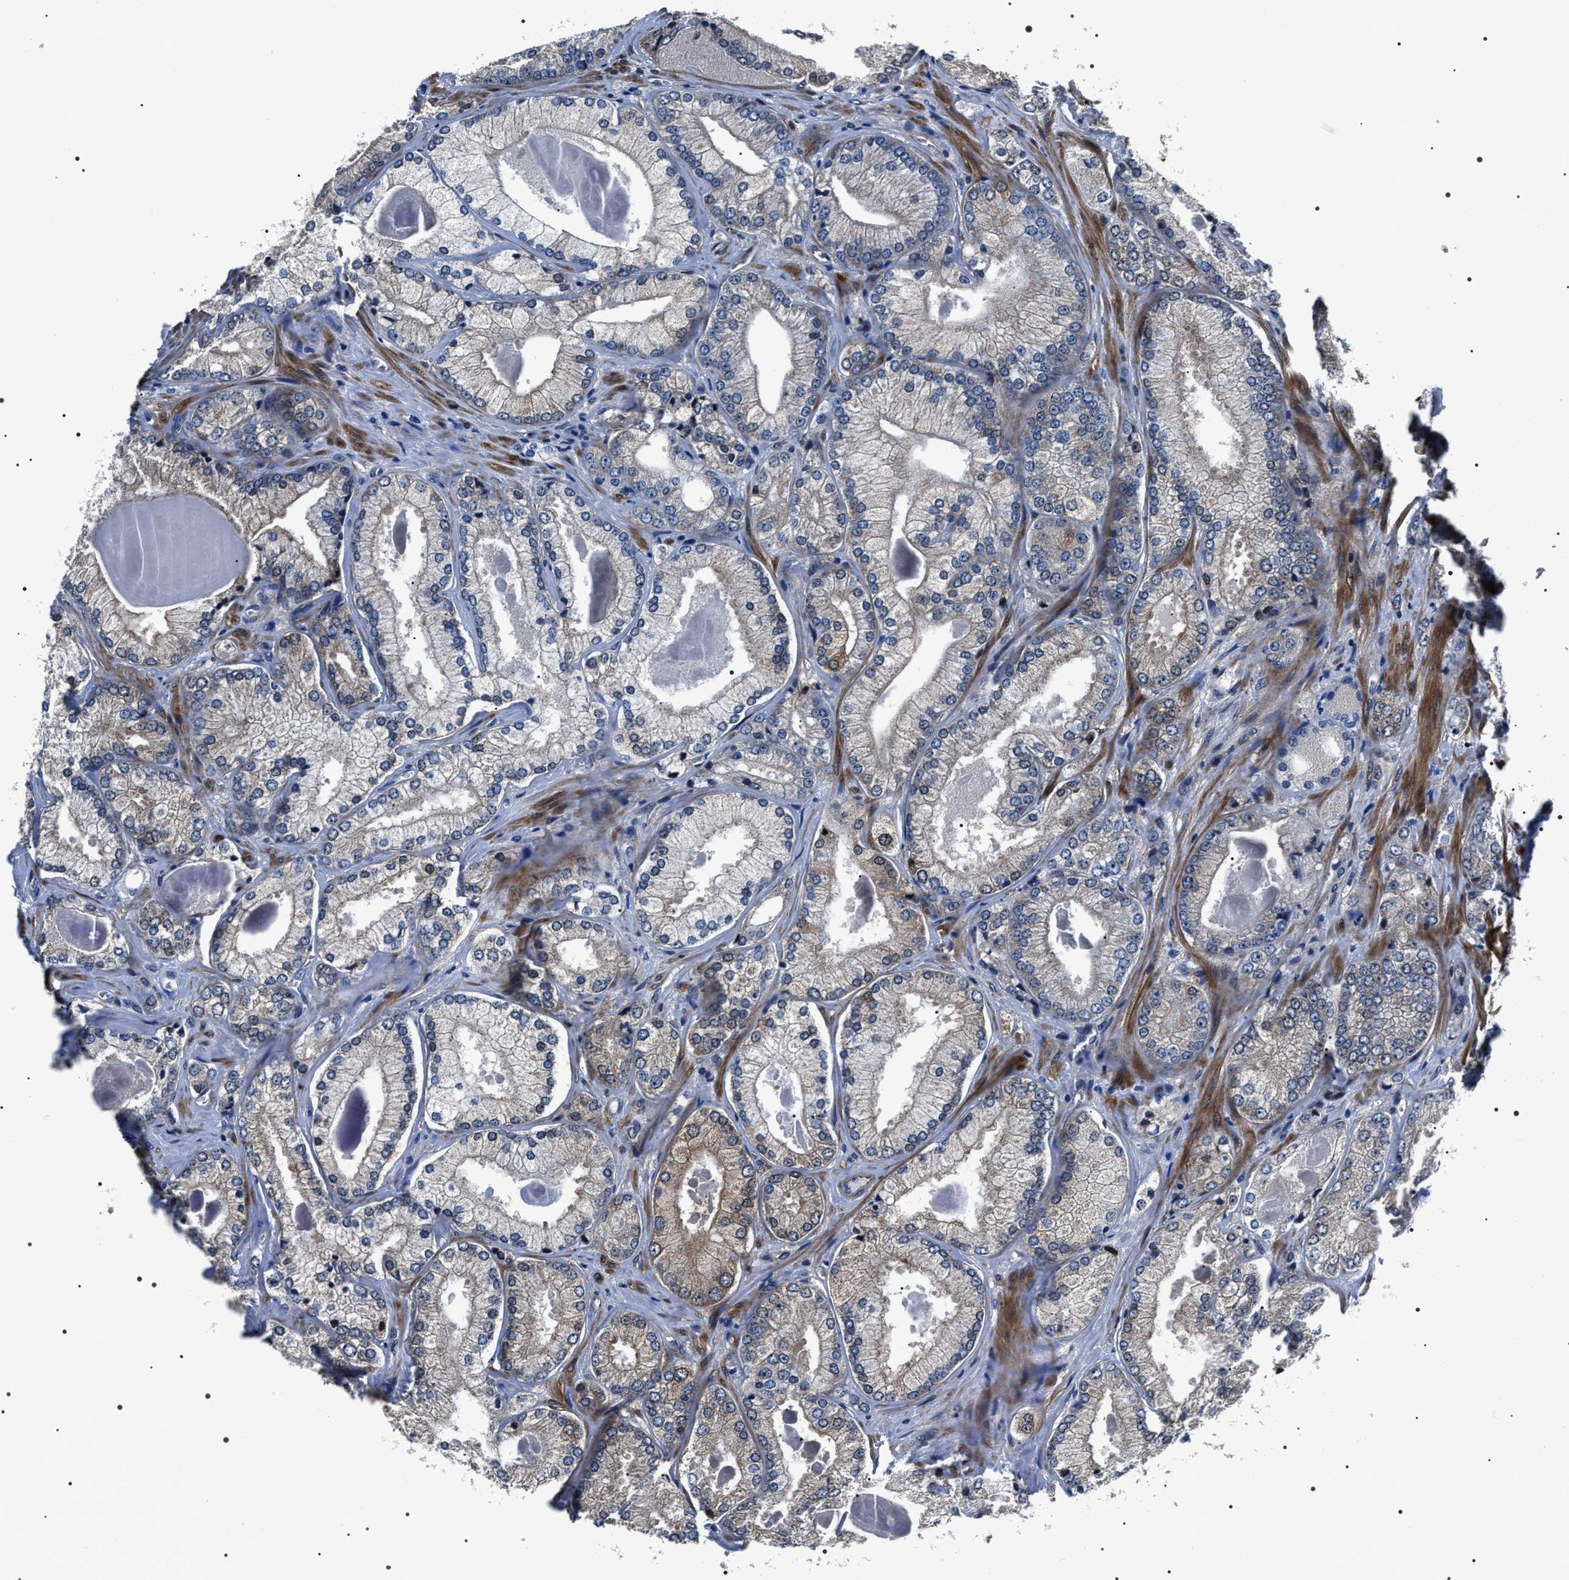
{"staining": {"intensity": "moderate", "quantity": "<25%", "location": "cytoplasmic/membranous"}, "tissue": "prostate cancer", "cell_type": "Tumor cells", "image_type": "cancer", "snomed": [{"axis": "morphology", "description": "Adenocarcinoma, Low grade"}, {"axis": "topography", "description": "Prostate"}], "caption": "Immunohistochemistry of prostate adenocarcinoma (low-grade) exhibits low levels of moderate cytoplasmic/membranous positivity in about <25% of tumor cells. (Brightfield microscopy of DAB IHC at high magnification).", "gene": "BAG2", "patient": {"sex": "male", "age": 65}}